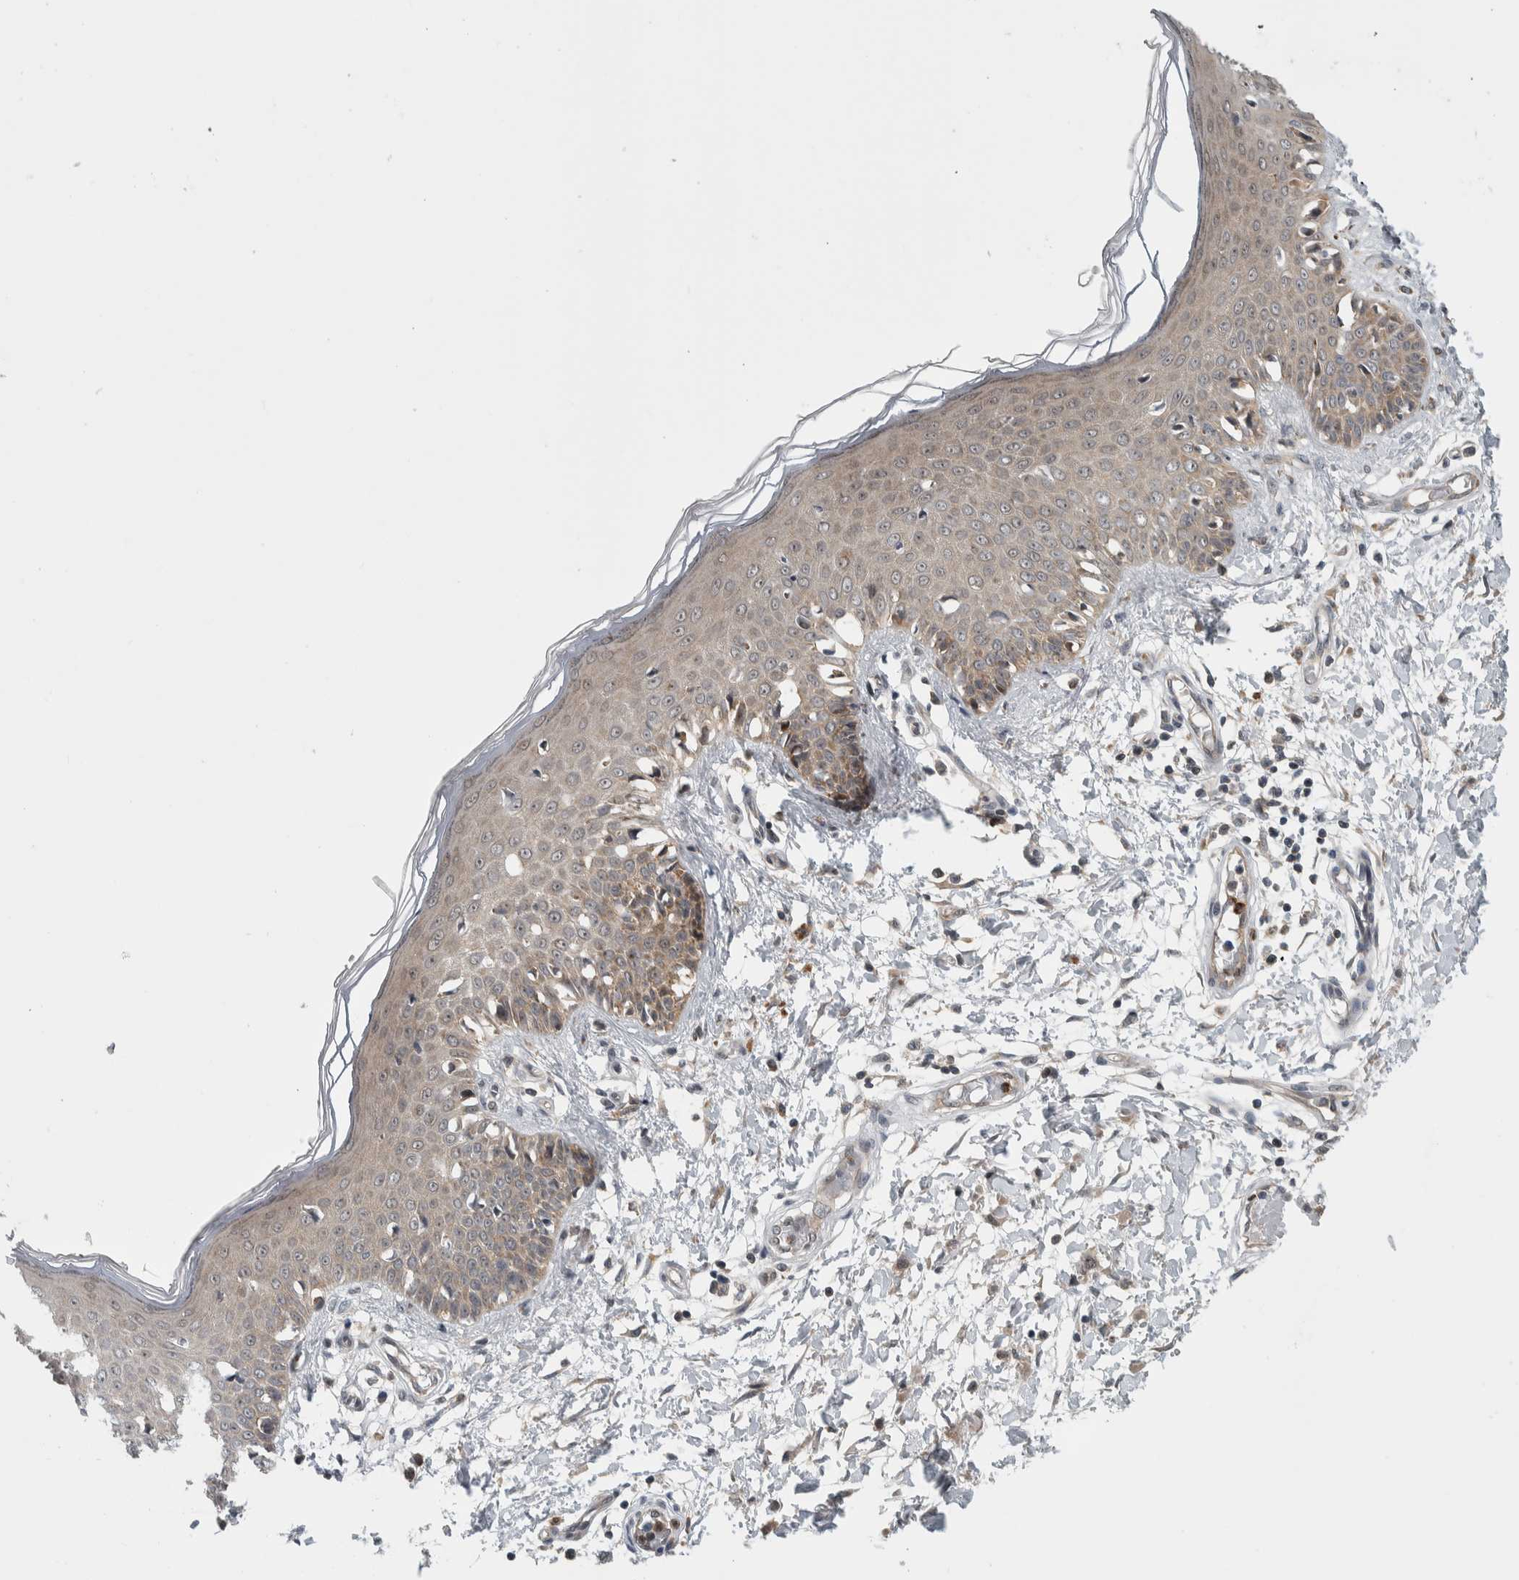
{"staining": {"intensity": "weak", "quantity": ">75%", "location": "cytoplasmic/membranous"}, "tissue": "skin", "cell_type": "Fibroblasts", "image_type": "normal", "snomed": [{"axis": "morphology", "description": "Normal tissue, NOS"}, {"axis": "morphology", "description": "Inflammation, NOS"}, {"axis": "topography", "description": "Skin"}], "caption": "Skin stained with IHC demonstrates weak cytoplasmic/membranous staining in approximately >75% of fibroblasts. The protein of interest is stained brown, and the nuclei are stained in blue (DAB IHC with brightfield microscopy, high magnification).", "gene": "CCDC43", "patient": {"sex": "female", "age": 44}}